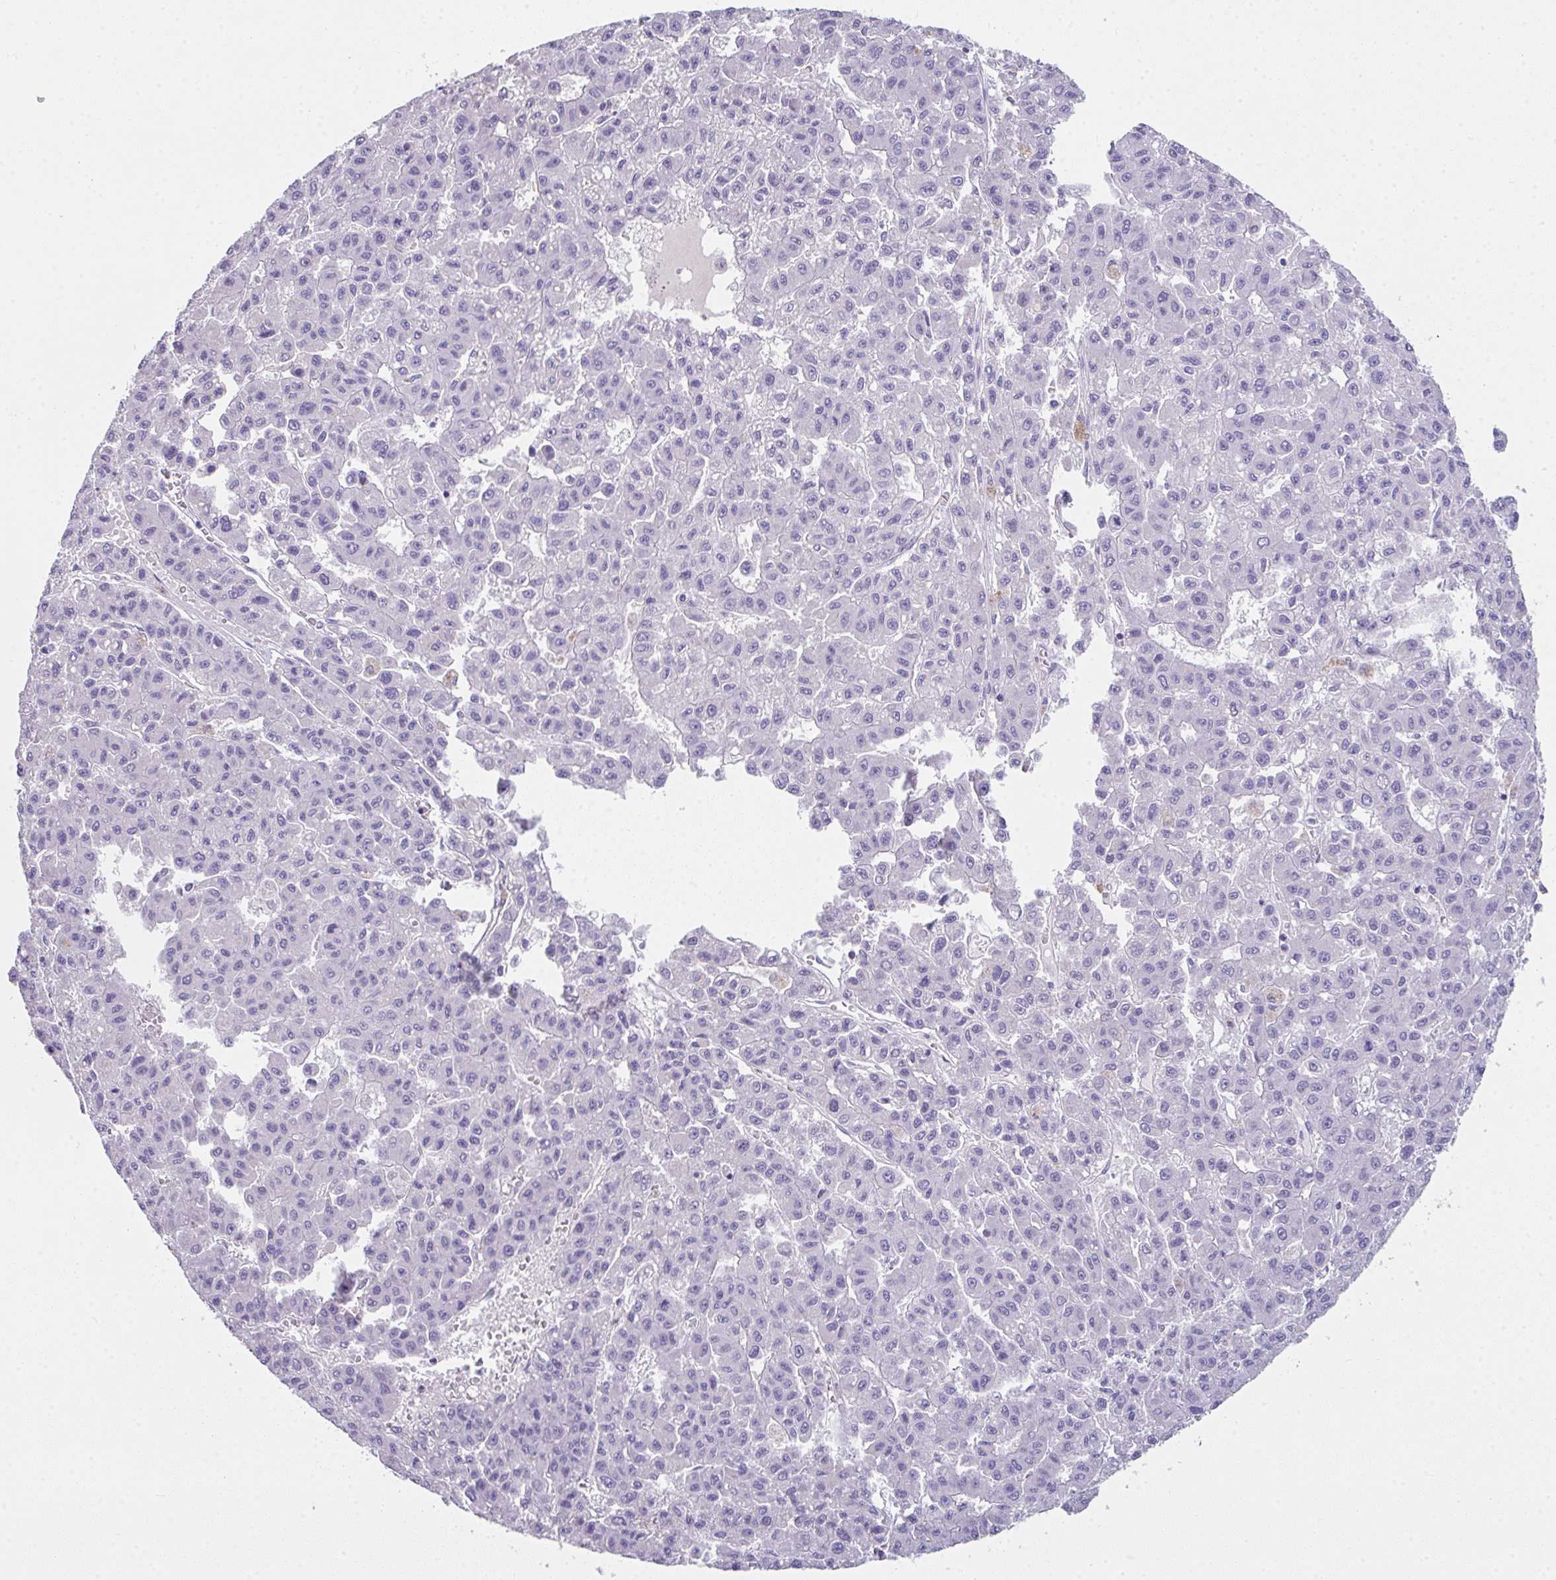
{"staining": {"intensity": "negative", "quantity": "none", "location": "none"}, "tissue": "liver cancer", "cell_type": "Tumor cells", "image_type": "cancer", "snomed": [{"axis": "morphology", "description": "Carcinoma, Hepatocellular, NOS"}, {"axis": "topography", "description": "Liver"}], "caption": "IHC of liver hepatocellular carcinoma demonstrates no staining in tumor cells.", "gene": "GLTPD2", "patient": {"sex": "male", "age": 70}}